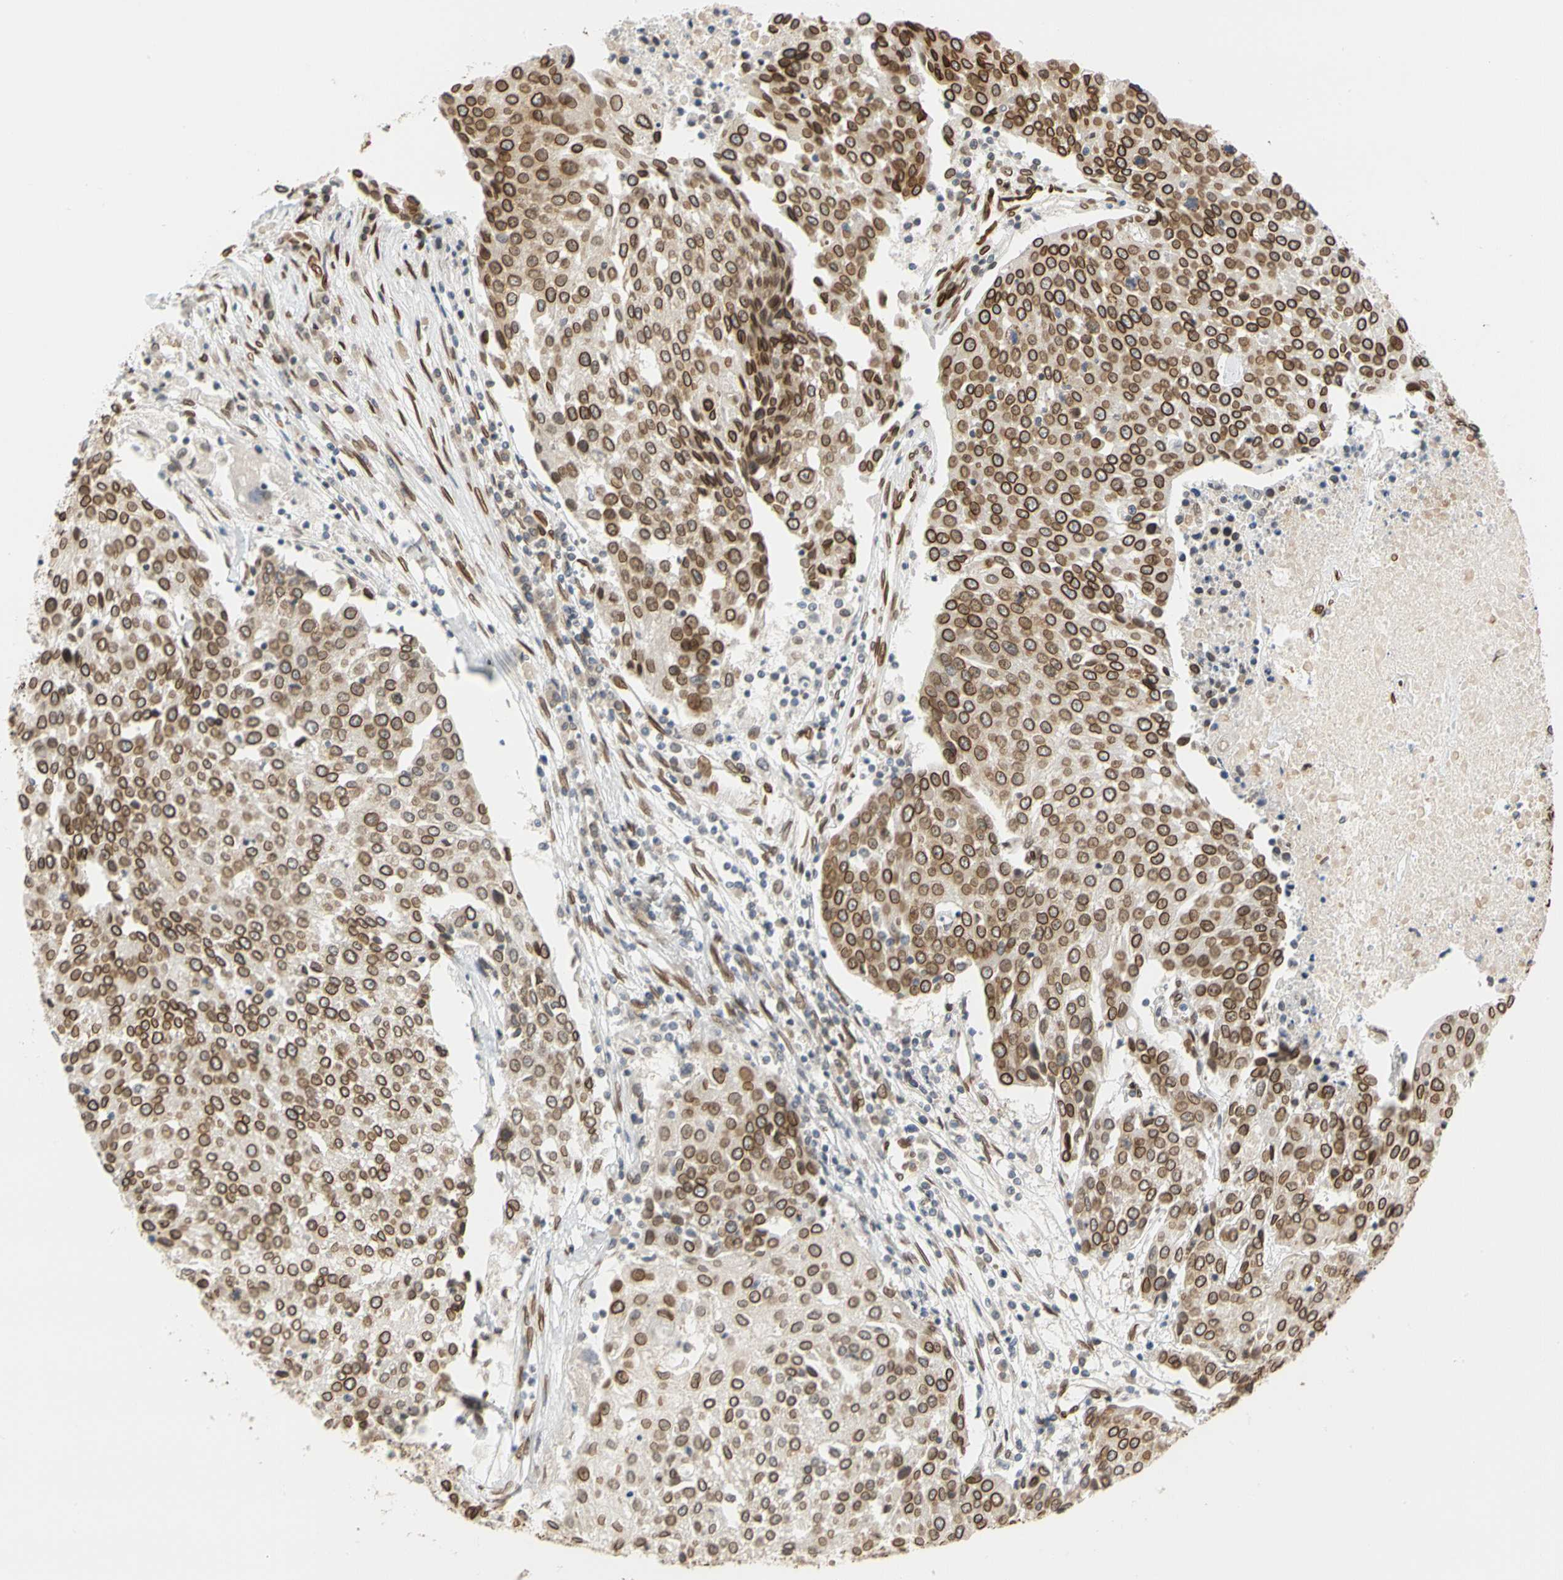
{"staining": {"intensity": "strong", "quantity": ">75%", "location": "cytoplasmic/membranous,nuclear"}, "tissue": "urothelial cancer", "cell_type": "Tumor cells", "image_type": "cancer", "snomed": [{"axis": "morphology", "description": "Urothelial carcinoma, High grade"}, {"axis": "topography", "description": "Urinary bladder"}], "caption": "A brown stain highlights strong cytoplasmic/membranous and nuclear expression of a protein in urothelial cancer tumor cells. The protein of interest is stained brown, and the nuclei are stained in blue (DAB IHC with brightfield microscopy, high magnification).", "gene": "SUN1", "patient": {"sex": "female", "age": 85}}